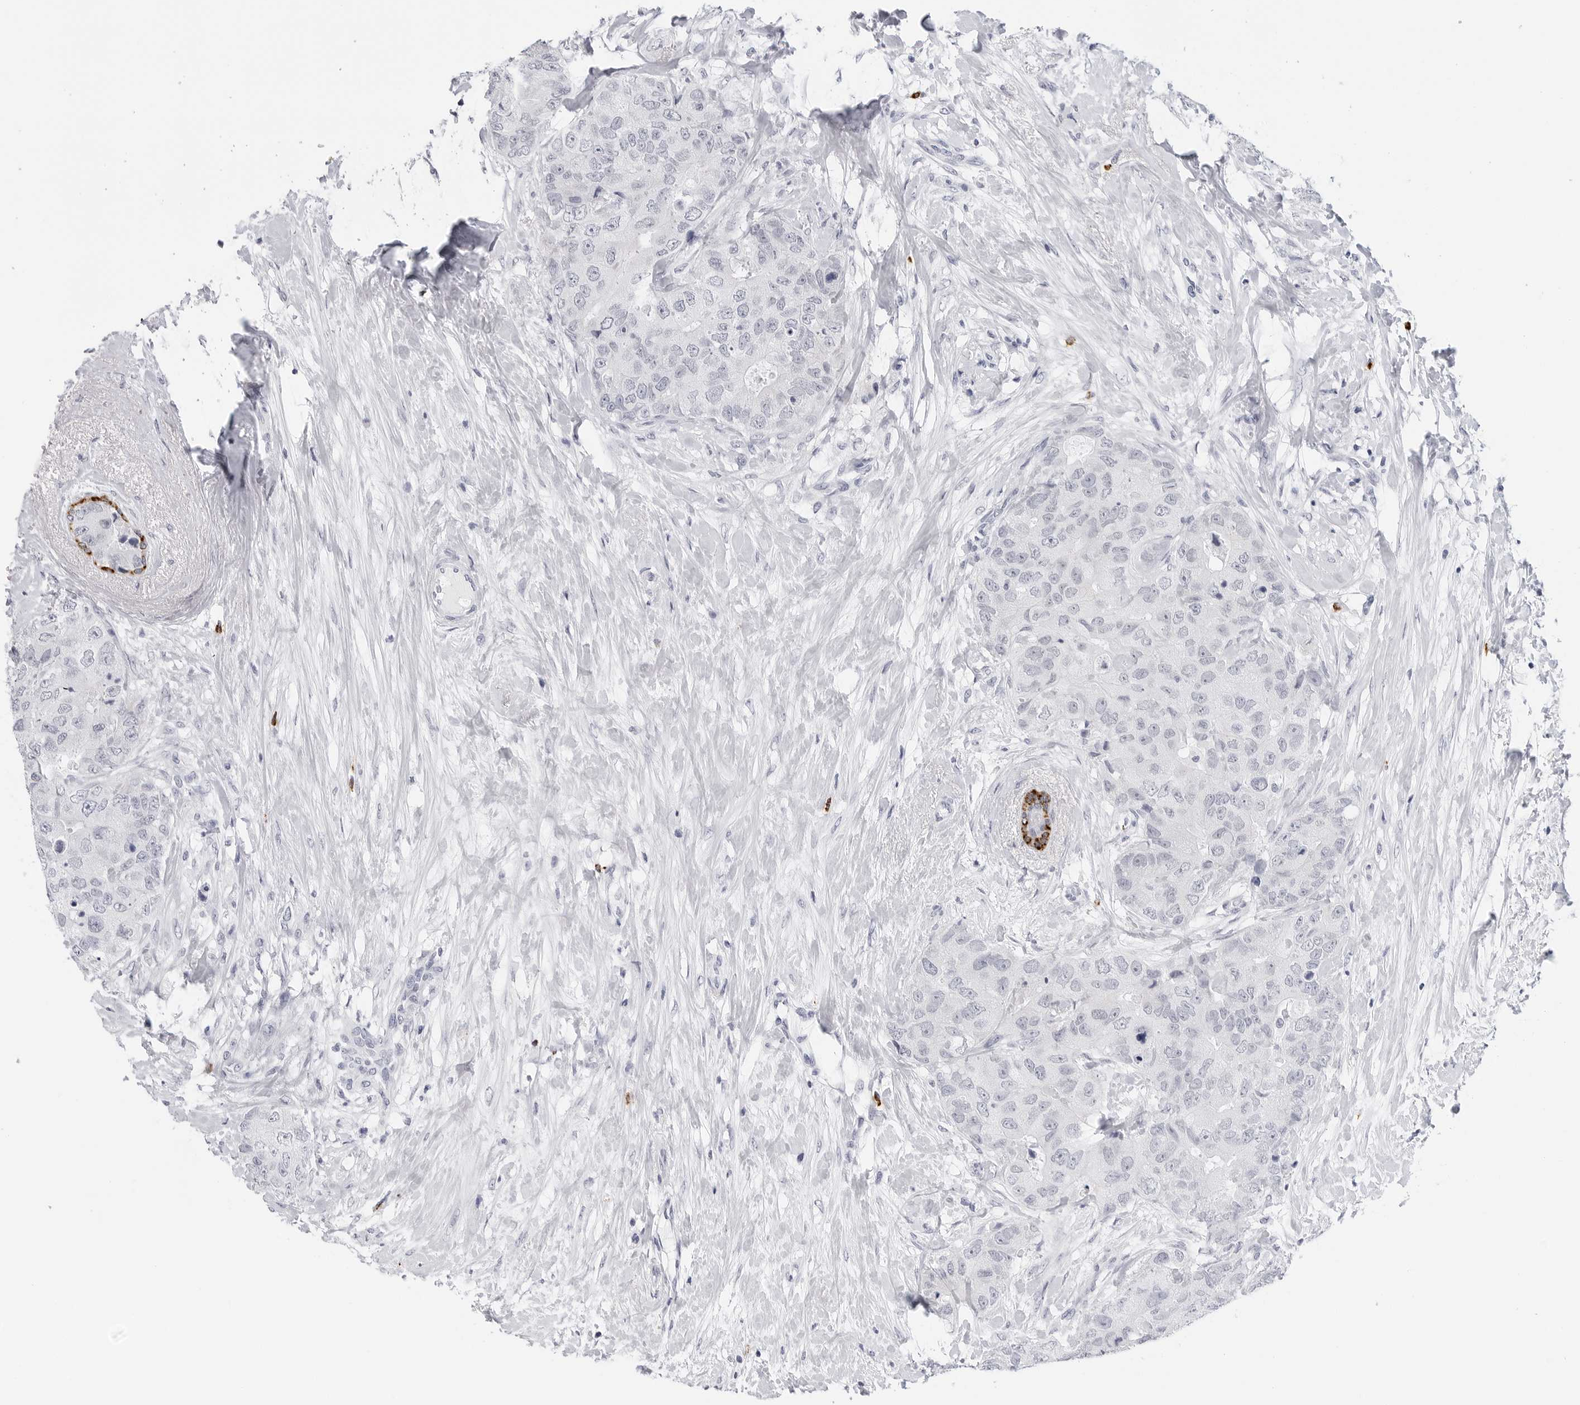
{"staining": {"intensity": "negative", "quantity": "none", "location": "none"}, "tissue": "breast cancer", "cell_type": "Tumor cells", "image_type": "cancer", "snomed": [{"axis": "morphology", "description": "Duct carcinoma"}, {"axis": "topography", "description": "Breast"}], "caption": "The immunohistochemistry micrograph has no significant staining in tumor cells of breast intraductal carcinoma tissue.", "gene": "HSPB7", "patient": {"sex": "female", "age": 62}}